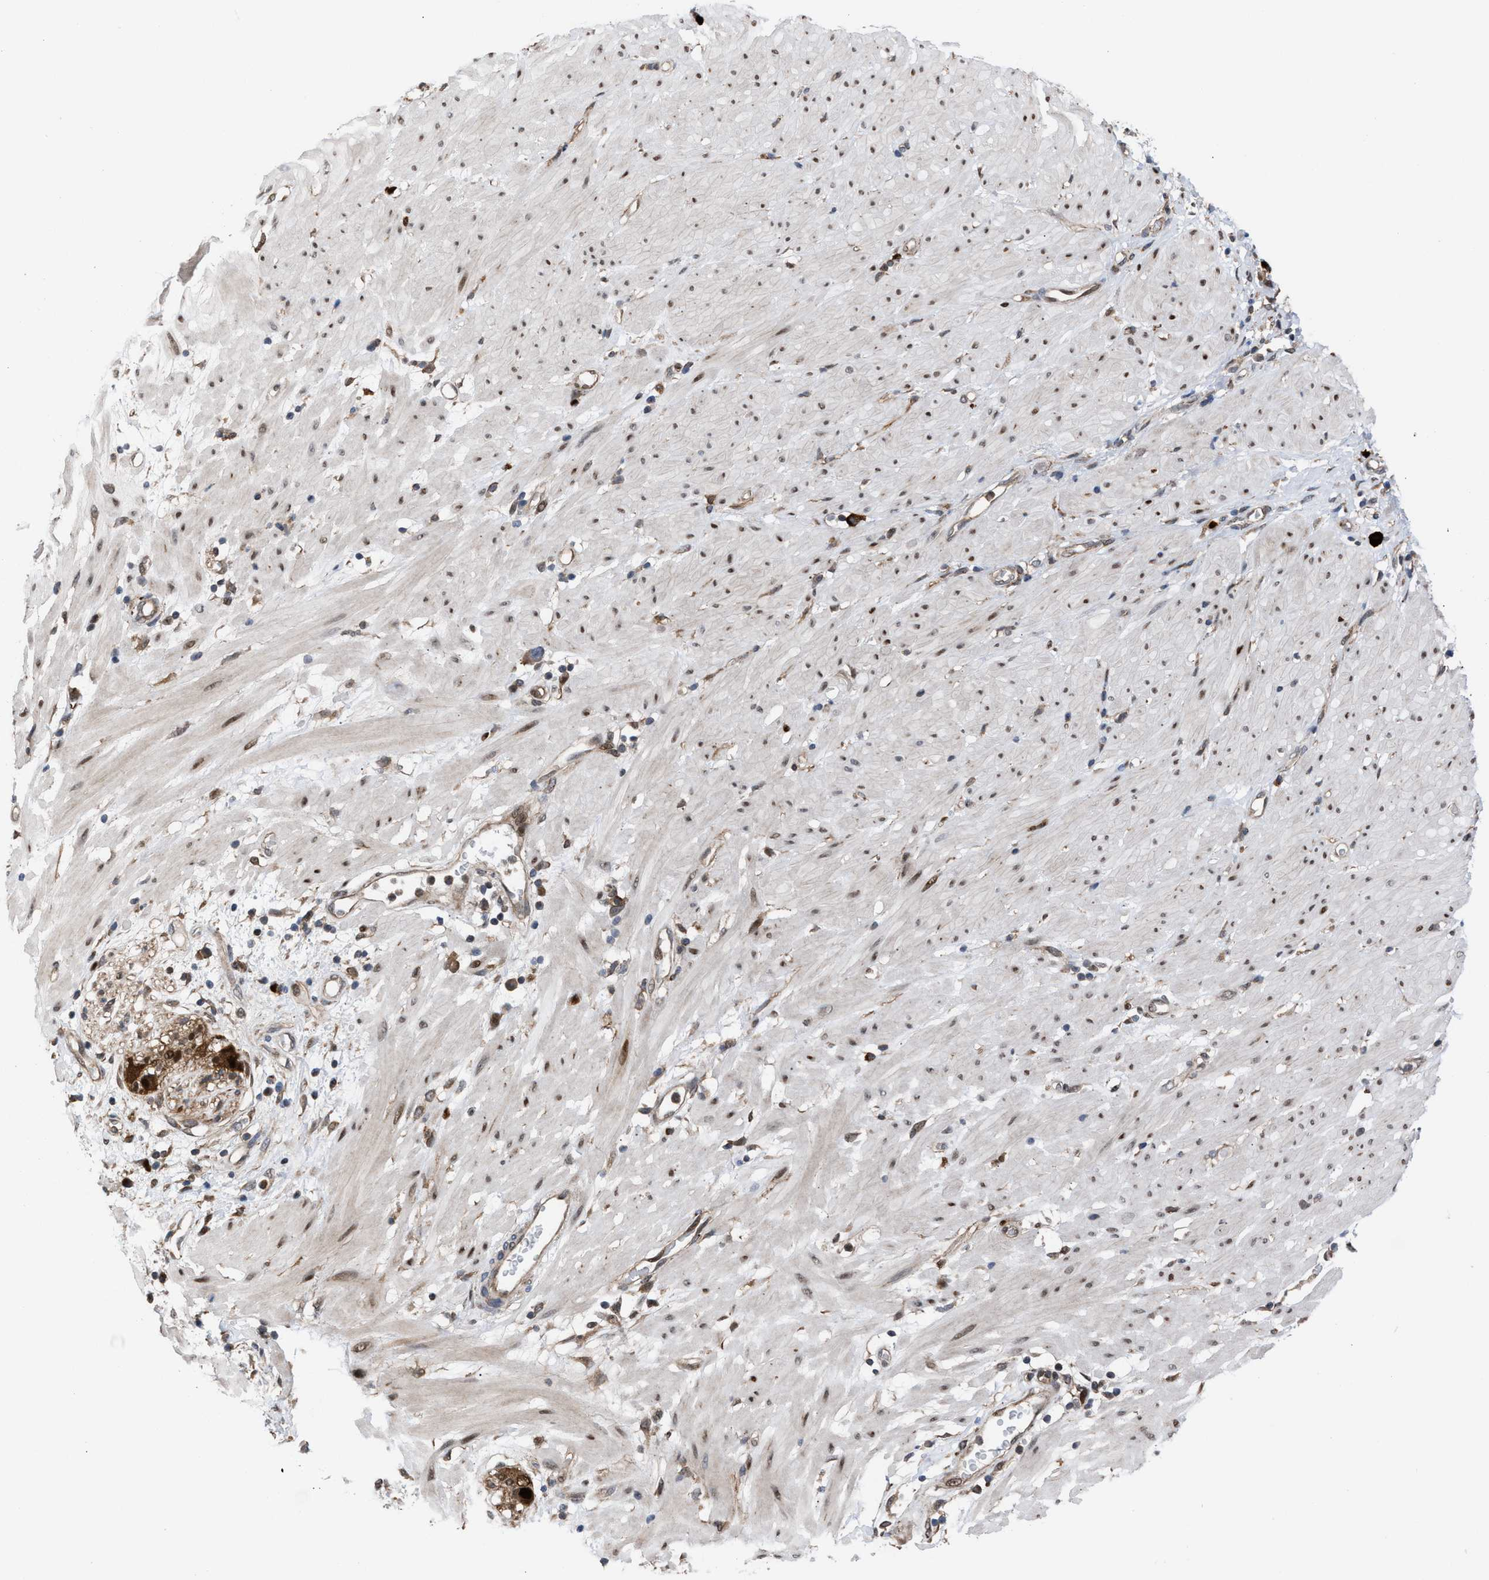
{"staining": {"intensity": "weak", "quantity": ">75%", "location": "cytoplasmic/membranous"}, "tissue": "stomach cancer", "cell_type": "Tumor cells", "image_type": "cancer", "snomed": [{"axis": "morphology", "description": "Adenocarcinoma, NOS"}, {"axis": "topography", "description": "Stomach"}, {"axis": "topography", "description": "Stomach, lower"}], "caption": "Adenocarcinoma (stomach) stained with a brown dye displays weak cytoplasmic/membranous positive staining in approximately >75% of tumor cells.", "gene": "TP53BP2", "patient": {"sex": "female", "age": 48}}